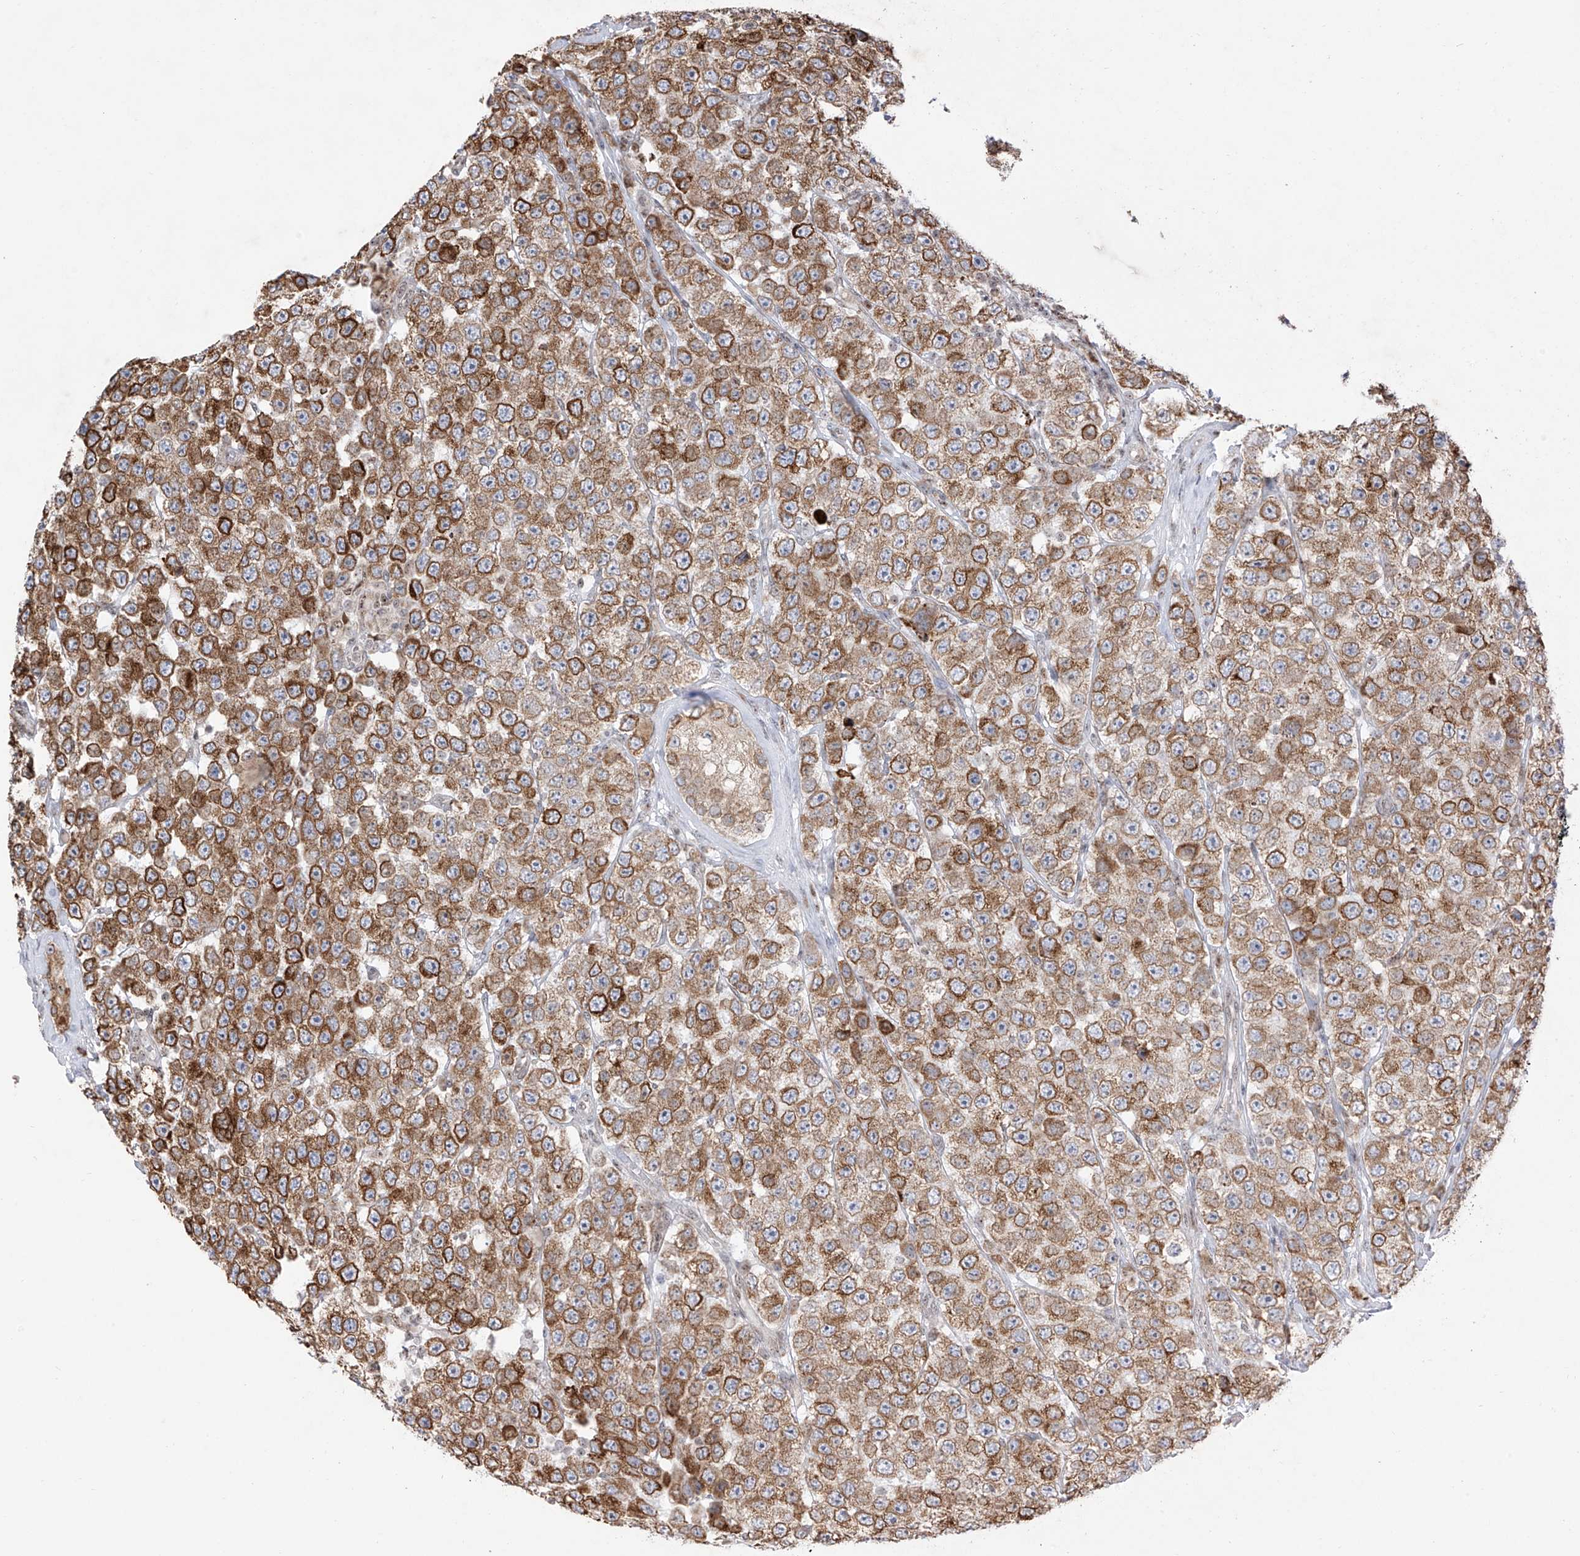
{"staining": {"intensity": "strong", "quantity": ">75%", "location": "cytoplasmic/membranous"}, "tissue": "testis cancer", "cell_type": "Tumor cells", "image_type": "cancer", "snomed": [{"axis": "morphology", "description": "Seminoma, NOS"}, {"axis": "topography", "description": "Testis"}], "caption": "A photomicrograph of human testis seminoma stained for a protein reveals strong cytoplasmic/membranous brown staining in tumor cells. (IHC, brightfield microscopy, high magnification).", "gene": "ZBTB8A", "patient": {"sex": "male", "age": 28}}